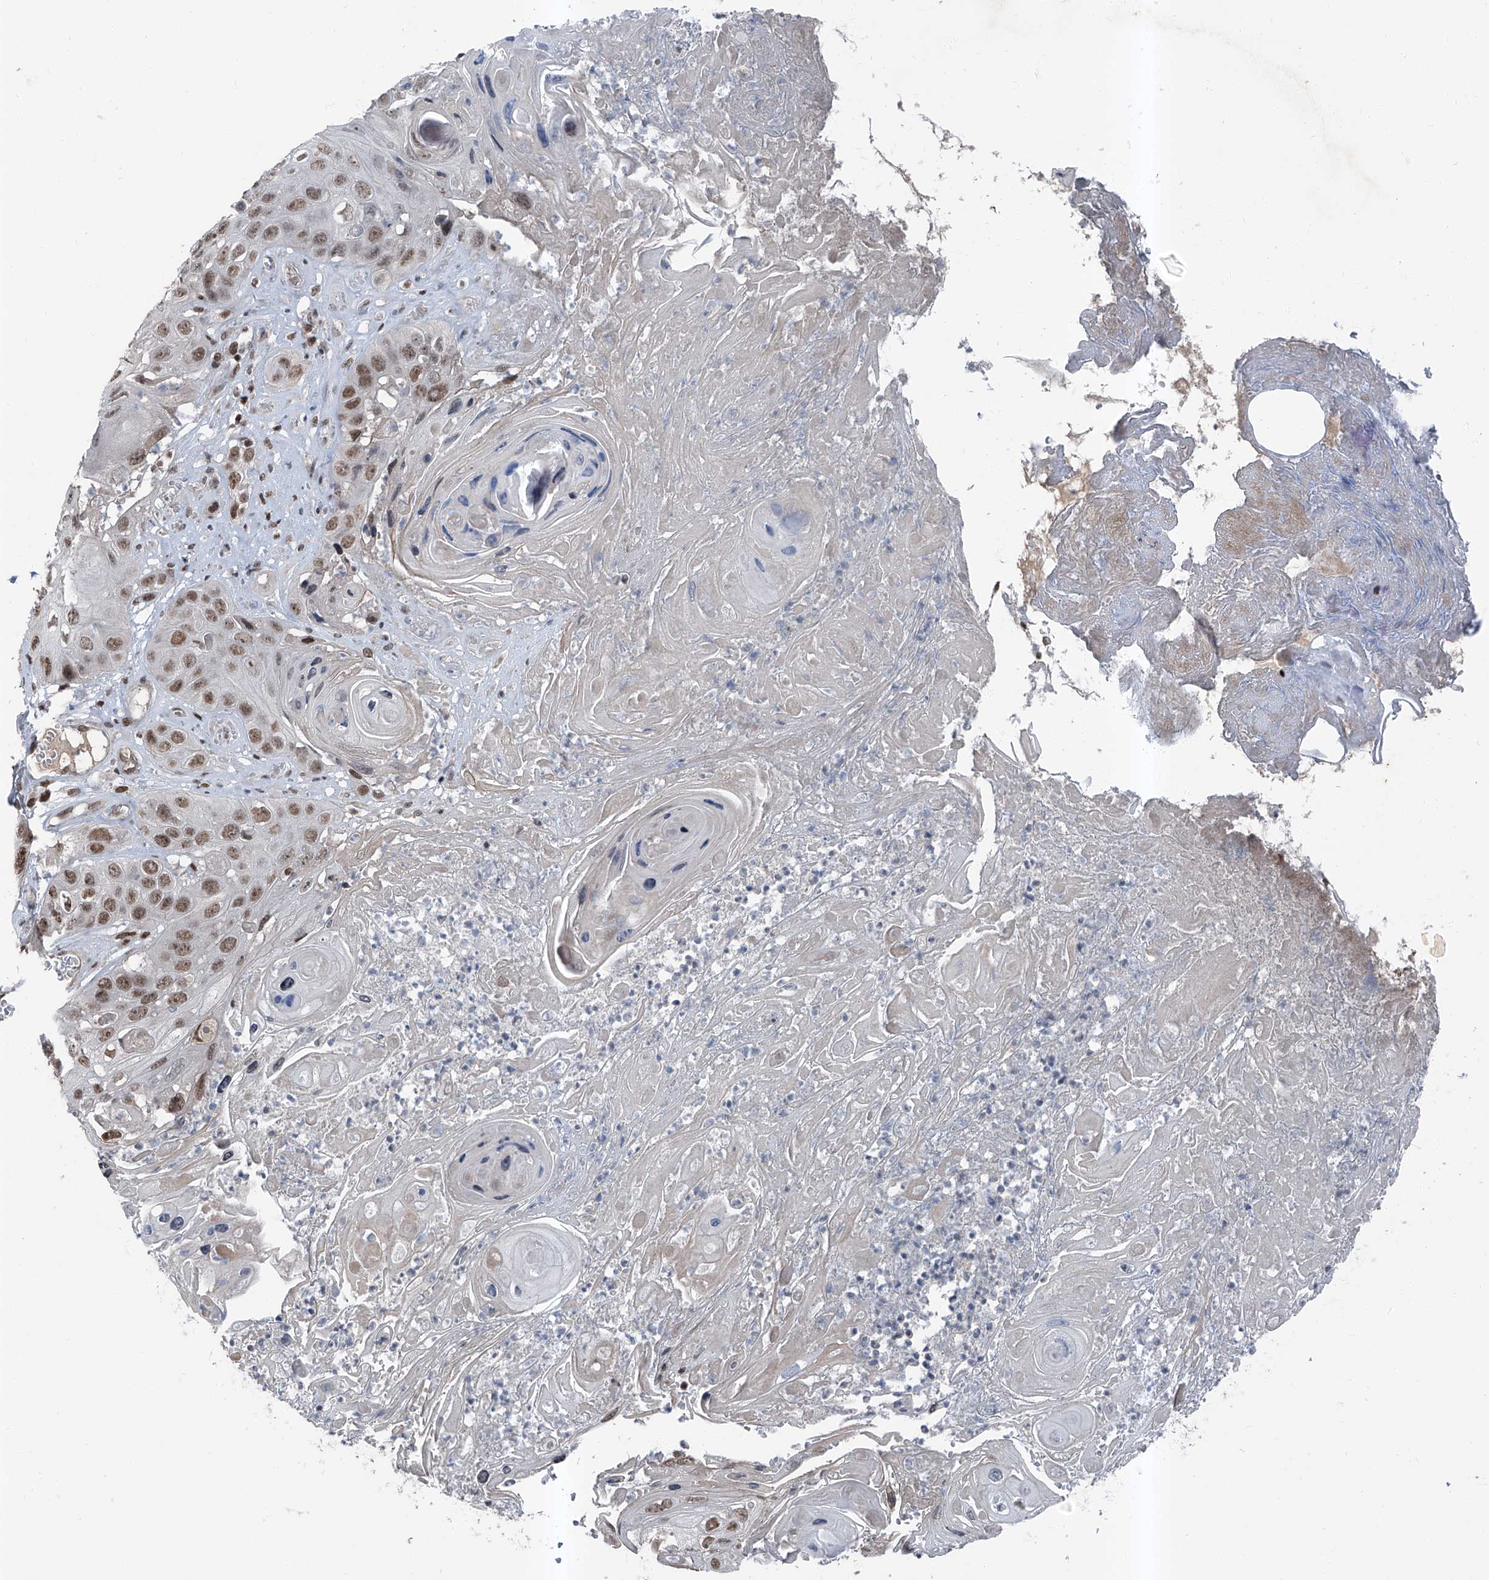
{"staining": {"intensity": "moderate", "quantity": ">75%", "location": "nuclear"}, "tissue": "skin cancer", "cell_type": "Tumor cells", "image_type": "cancer", "snomed": [{"axis": "morphology", "description": "Squamous cell carcinoma, NOS"}, {"axis": "topography", "description": "Skin"}], "caption": "A brown stain shows moderate nuclear positivity of a protein in human skin cancer tumor cells. The staining was performed using DAB (3,3'-diaminobenzidine) to visualize the protein expression in brown, while the nuclei were stained in blue with hematoxylin (Magnification: 20x).", "gene": "BMI1", "patient": {"sex": "male", "age": 55}}